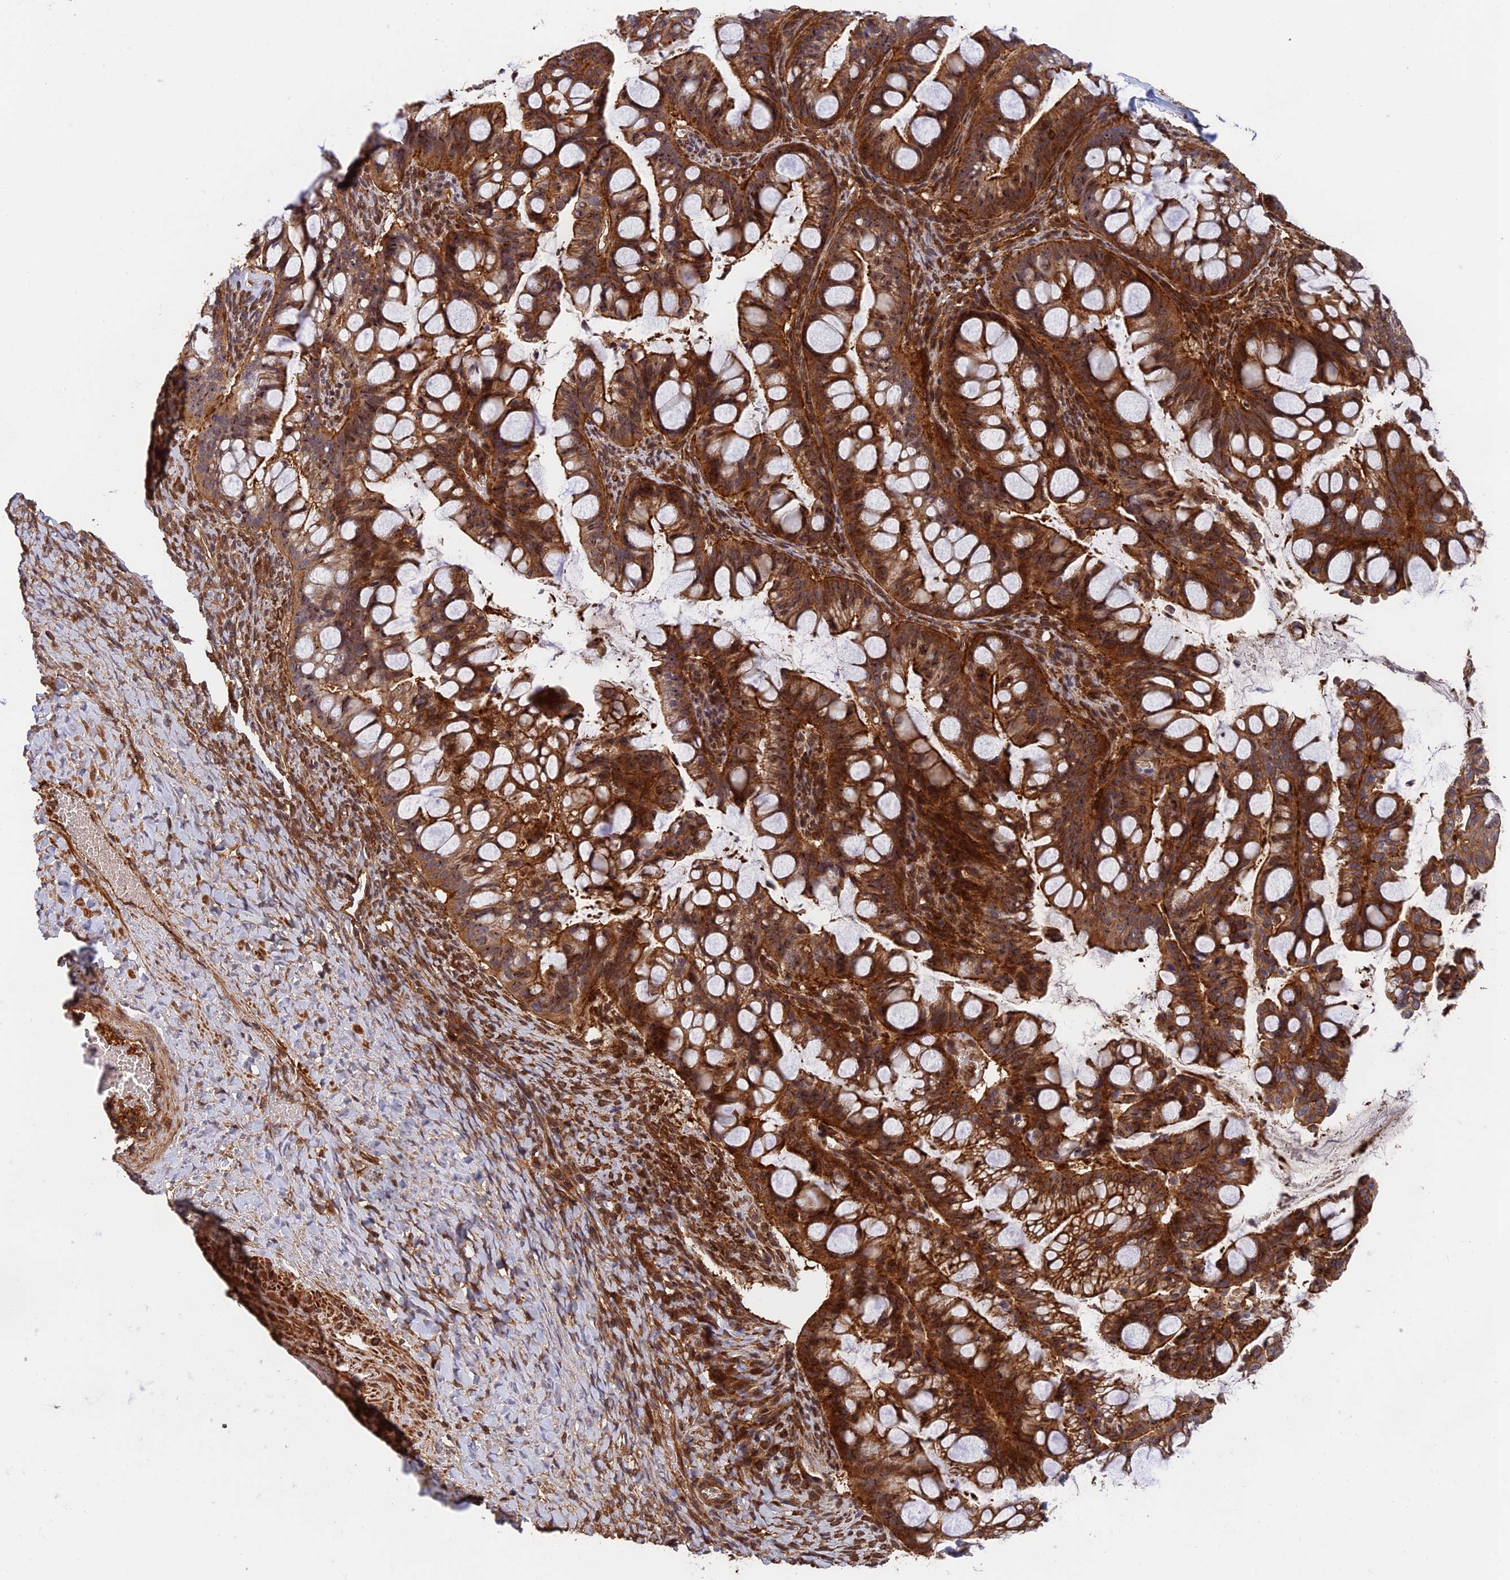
{"staining": {"intensity": "strong", "quantity": ">75%", "location": "cytoplasmic/membranous"}, "tissue": "ovarian cancer", "cell_type": "Tumor cells", "image_type": "cancer", "snomed": [{"axis": "morphology", "description": "Cystadenocarcinoma, mucinous, NOS"}, {"axis": "topography", "description": "Ovary"}], "caption": "Immunohistochemistry (DAB (3,3'-diaminobenzidine)) staining of human ovarian cancer (mucinous cystadenocarcinoma) displays strong cytoplasmic/membranous protein expression in approximately >75% of tumor cells.", "gene": "OSBPL1A", "patient": {"sex": "female", "age": 73}}